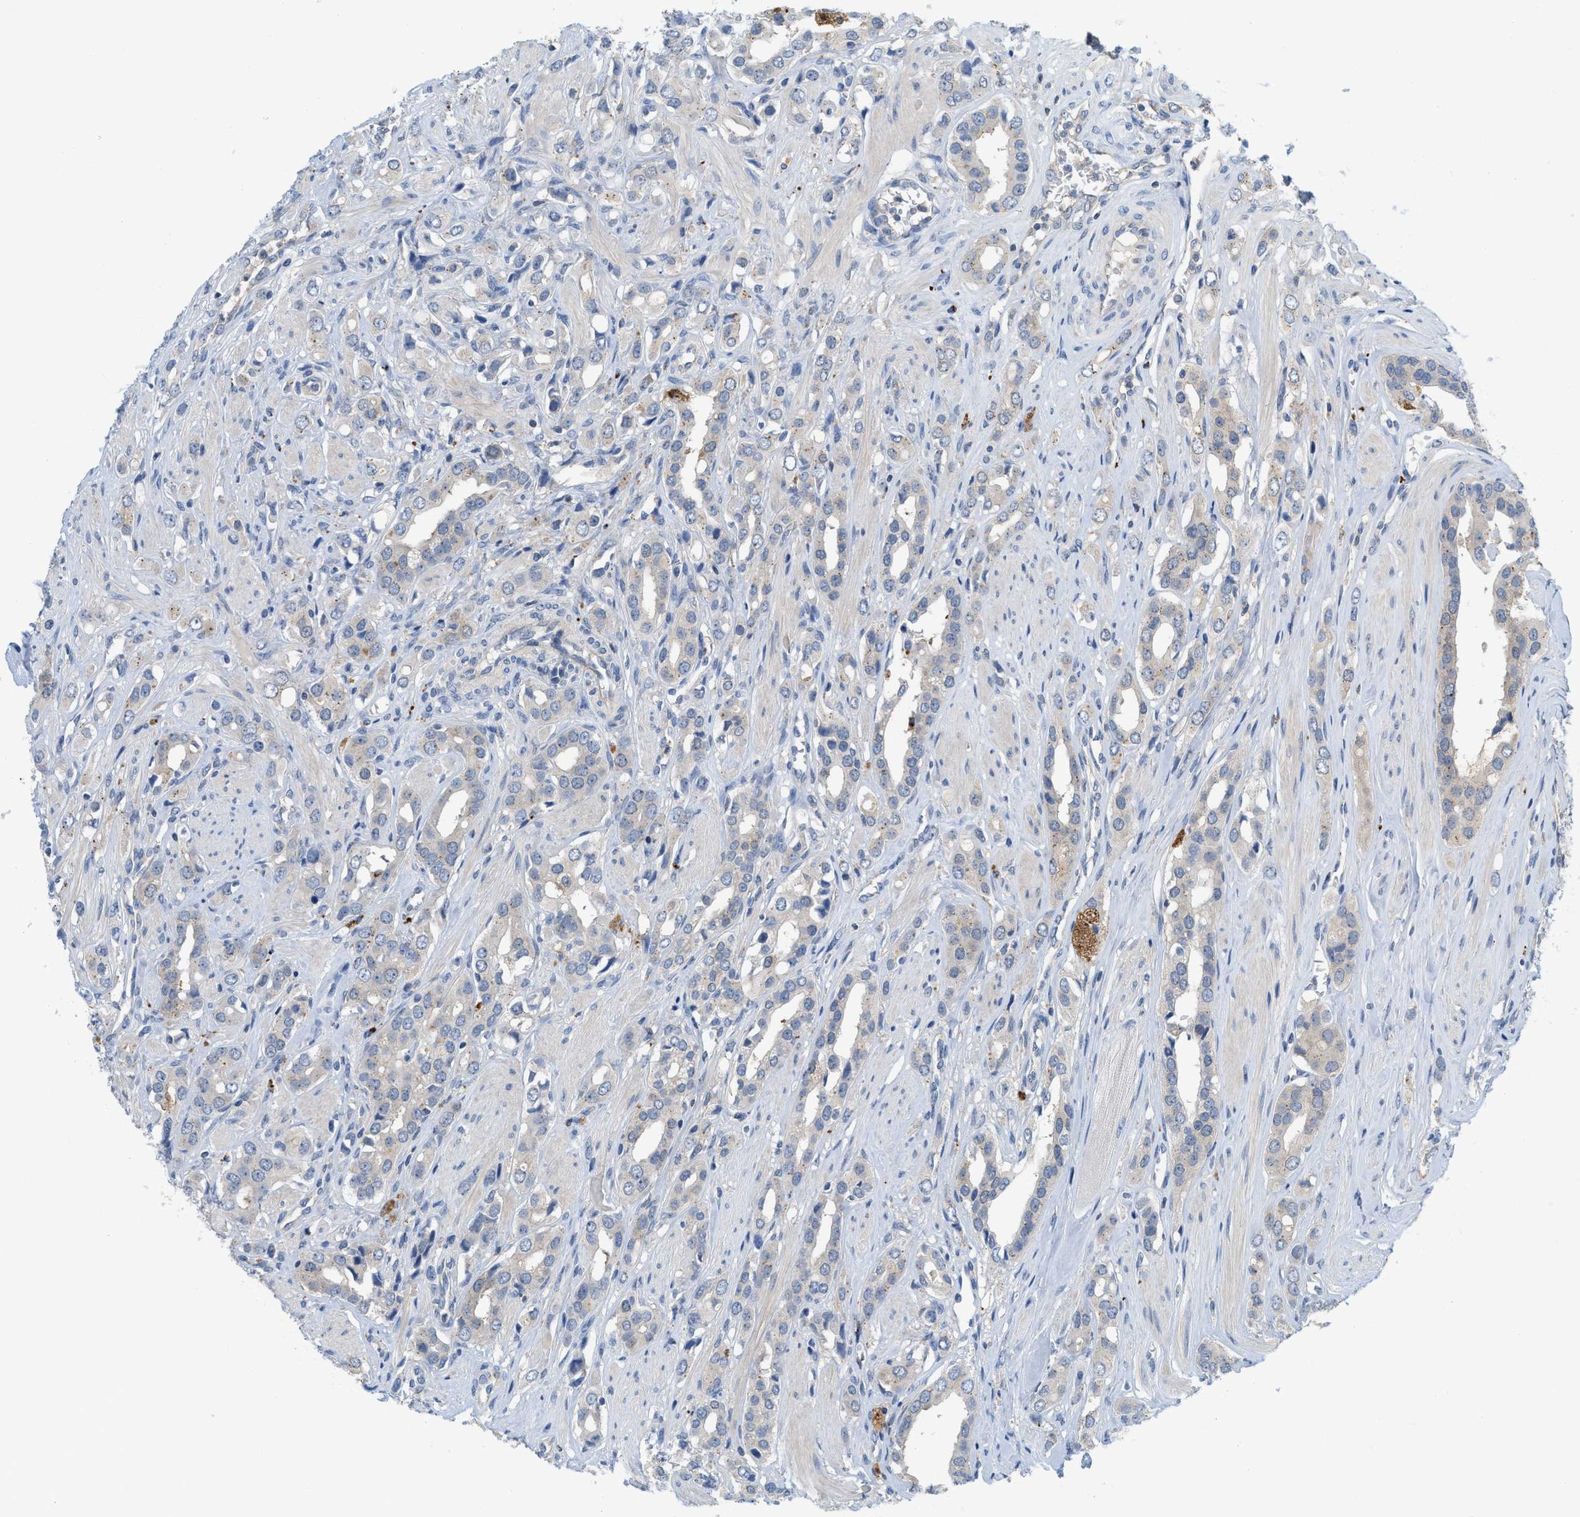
{"staining": {"intensity": "weak", "quantity": ">75%", "location": "cytoplasmic/membranous"}, "tissue": "prostate cancer", "cell_type": "Tumor cells", "image_type": "cancer", "snomed": [{"axis": "morphology", "description": "Adenocarcinoma, High grade"}, {"axis": "topography", "description": "Prostate"}], "caption": "Weak cytoplasmic/membranous positivity is present in approximately >75% of tumor cells in prostate cancer.", "gene": "CSTB", "patient": {"sex": "male", "age": 52}}